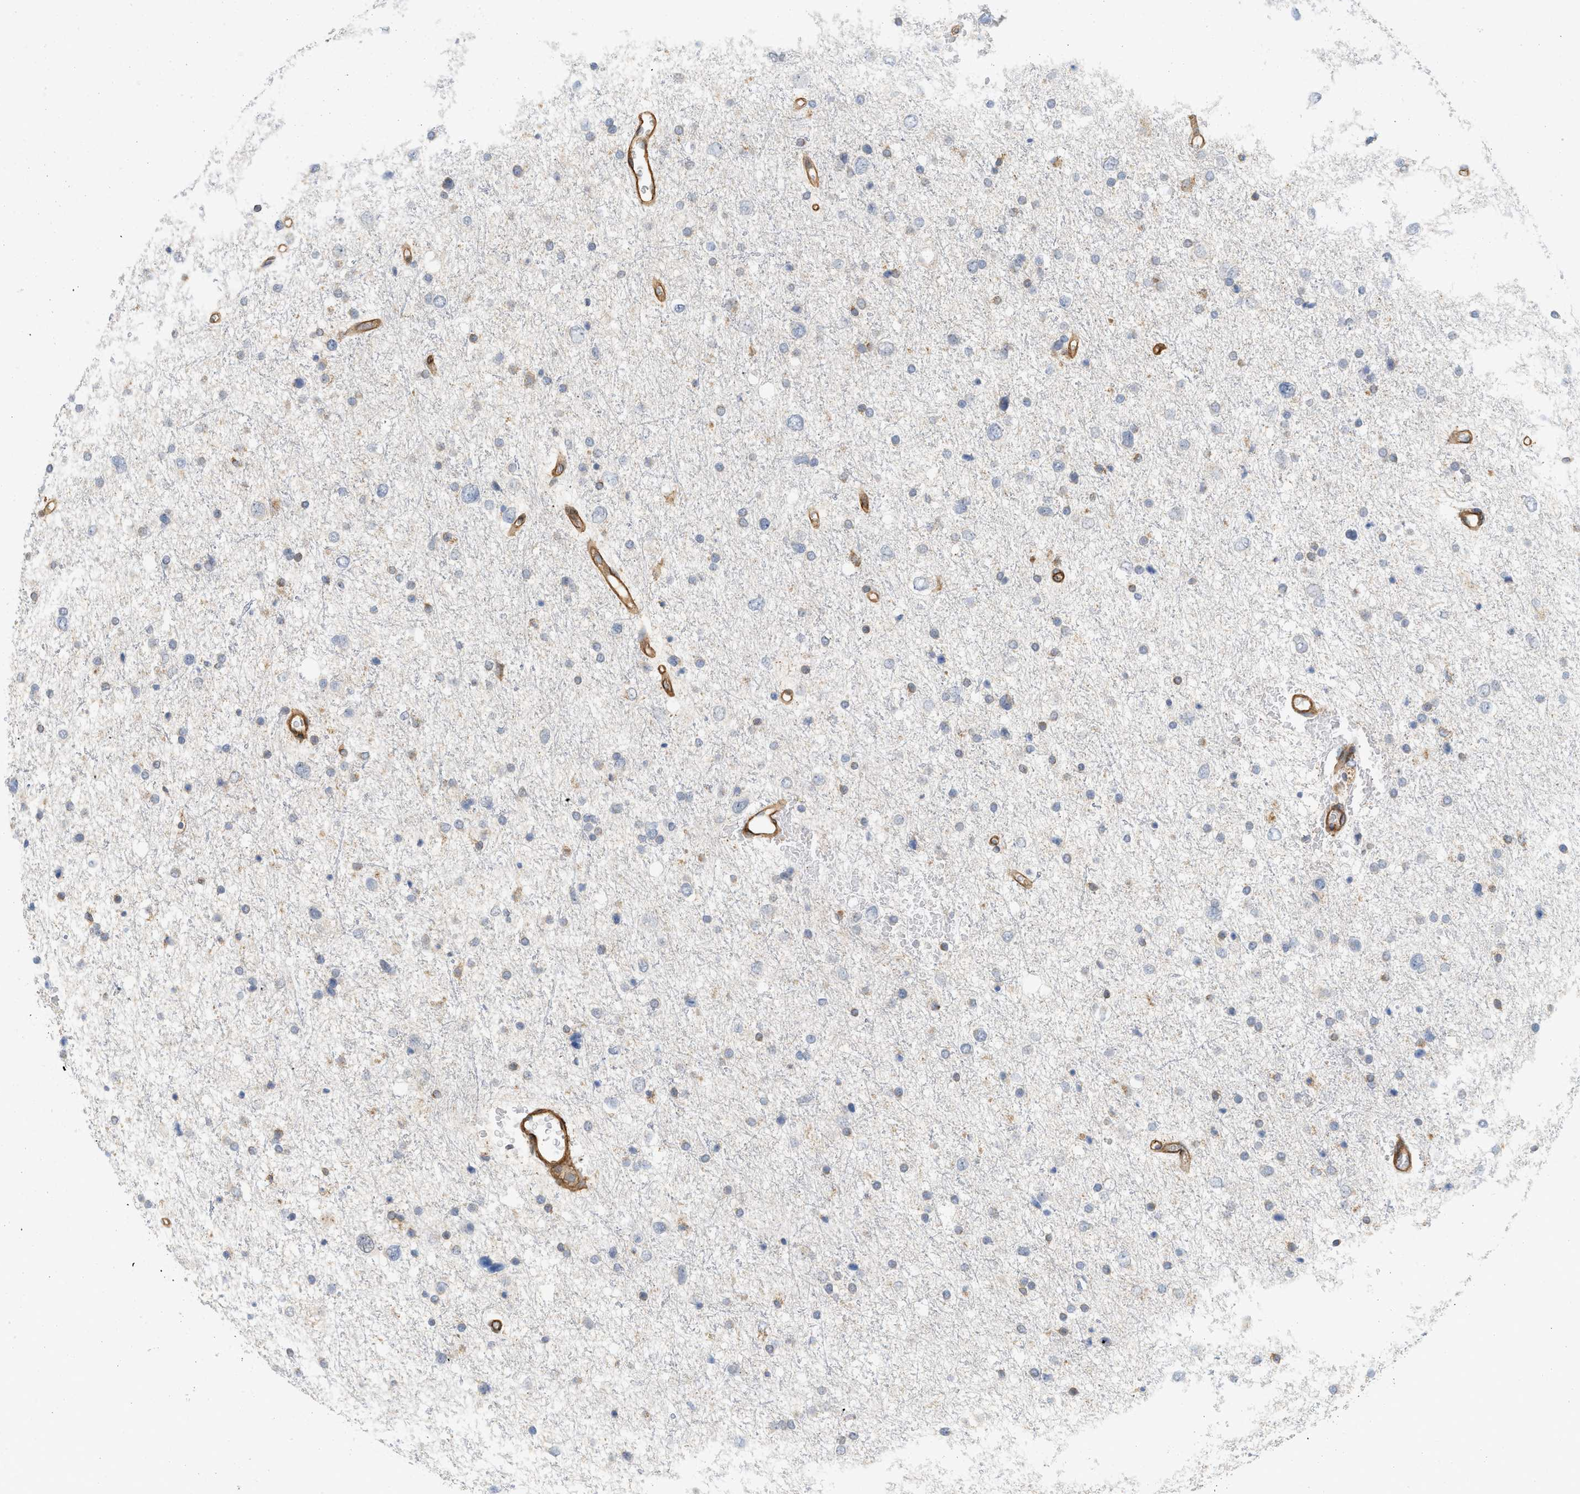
{"staining": {"intensity": "weak", "quantity": "<25%", "location": "cytoplasmic/membranous"}, "tissue": "glioma", "cell_type": "Tumor cells", "image_type": "cancer", "snomed": [{"axis": "morphology", "description": "Glioma, malignant, Low grade"}, {"axis": "topography", "description": "Brain"}], "caption": "High magnification brightfield microscopy of malignant low-grade glioma stained with DAB (brown) and counterstained with hematoxylin (blue): tumor cells show no significant staining.", "gene": "SVOP", "patient": {"sex": "female", "age": 37}}